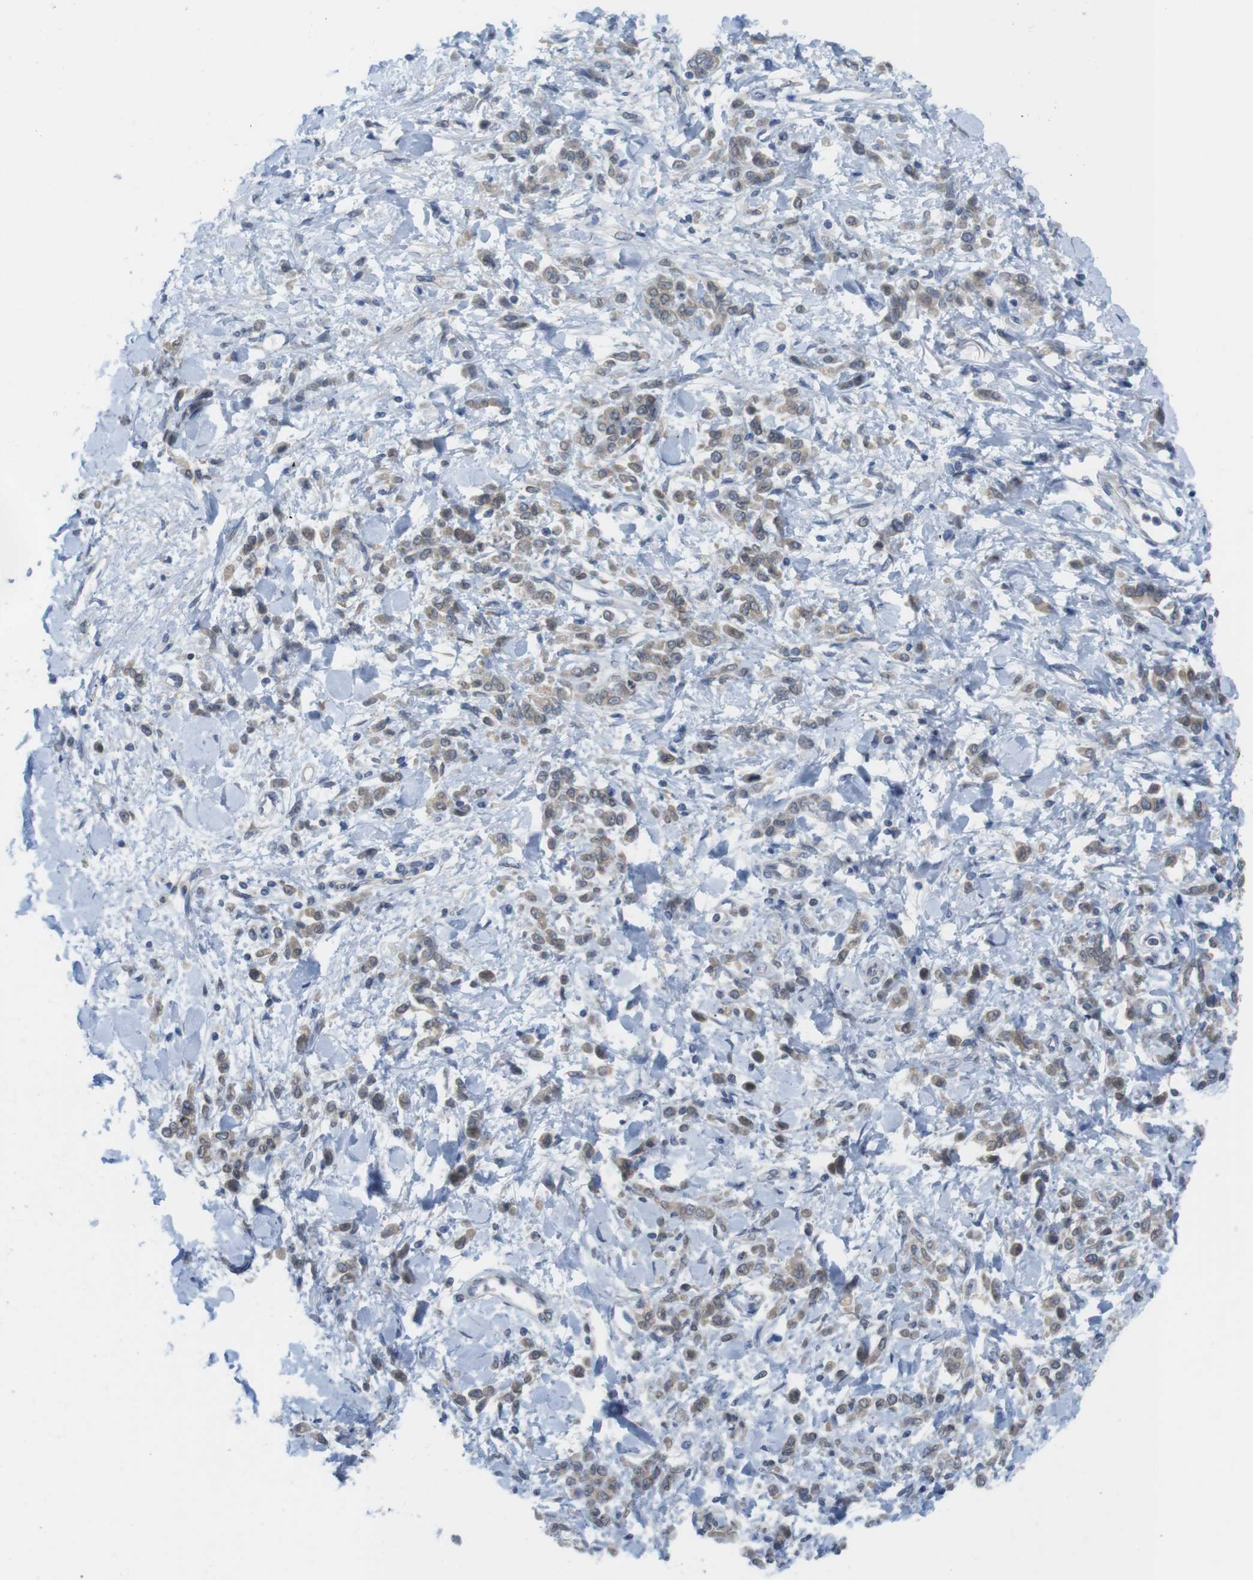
{"staining": {"intensity": "weak", "quantity": "25%-75%", "location": "cytoplasmic/membranous"}, "tissue": "stomach cancer", "cell_type": "Tumor cells", "image_type": "cancer", "snomed": [{"axis": "morphology", "description": "Normal tissue, NOS"}, {"axis": "morphology", "description": "Adenocarcinoma, NOS"}, {"axis": "topography", "description": "Stomach"}], "caption": "The image displays a brown stain indicating the presence of a protein in the cytoplasmic/membranous of tumor cells in stomach adenocarcinoma.", "gene": "ERGIC3", "patient": {"sex": "male", "age": 82}}